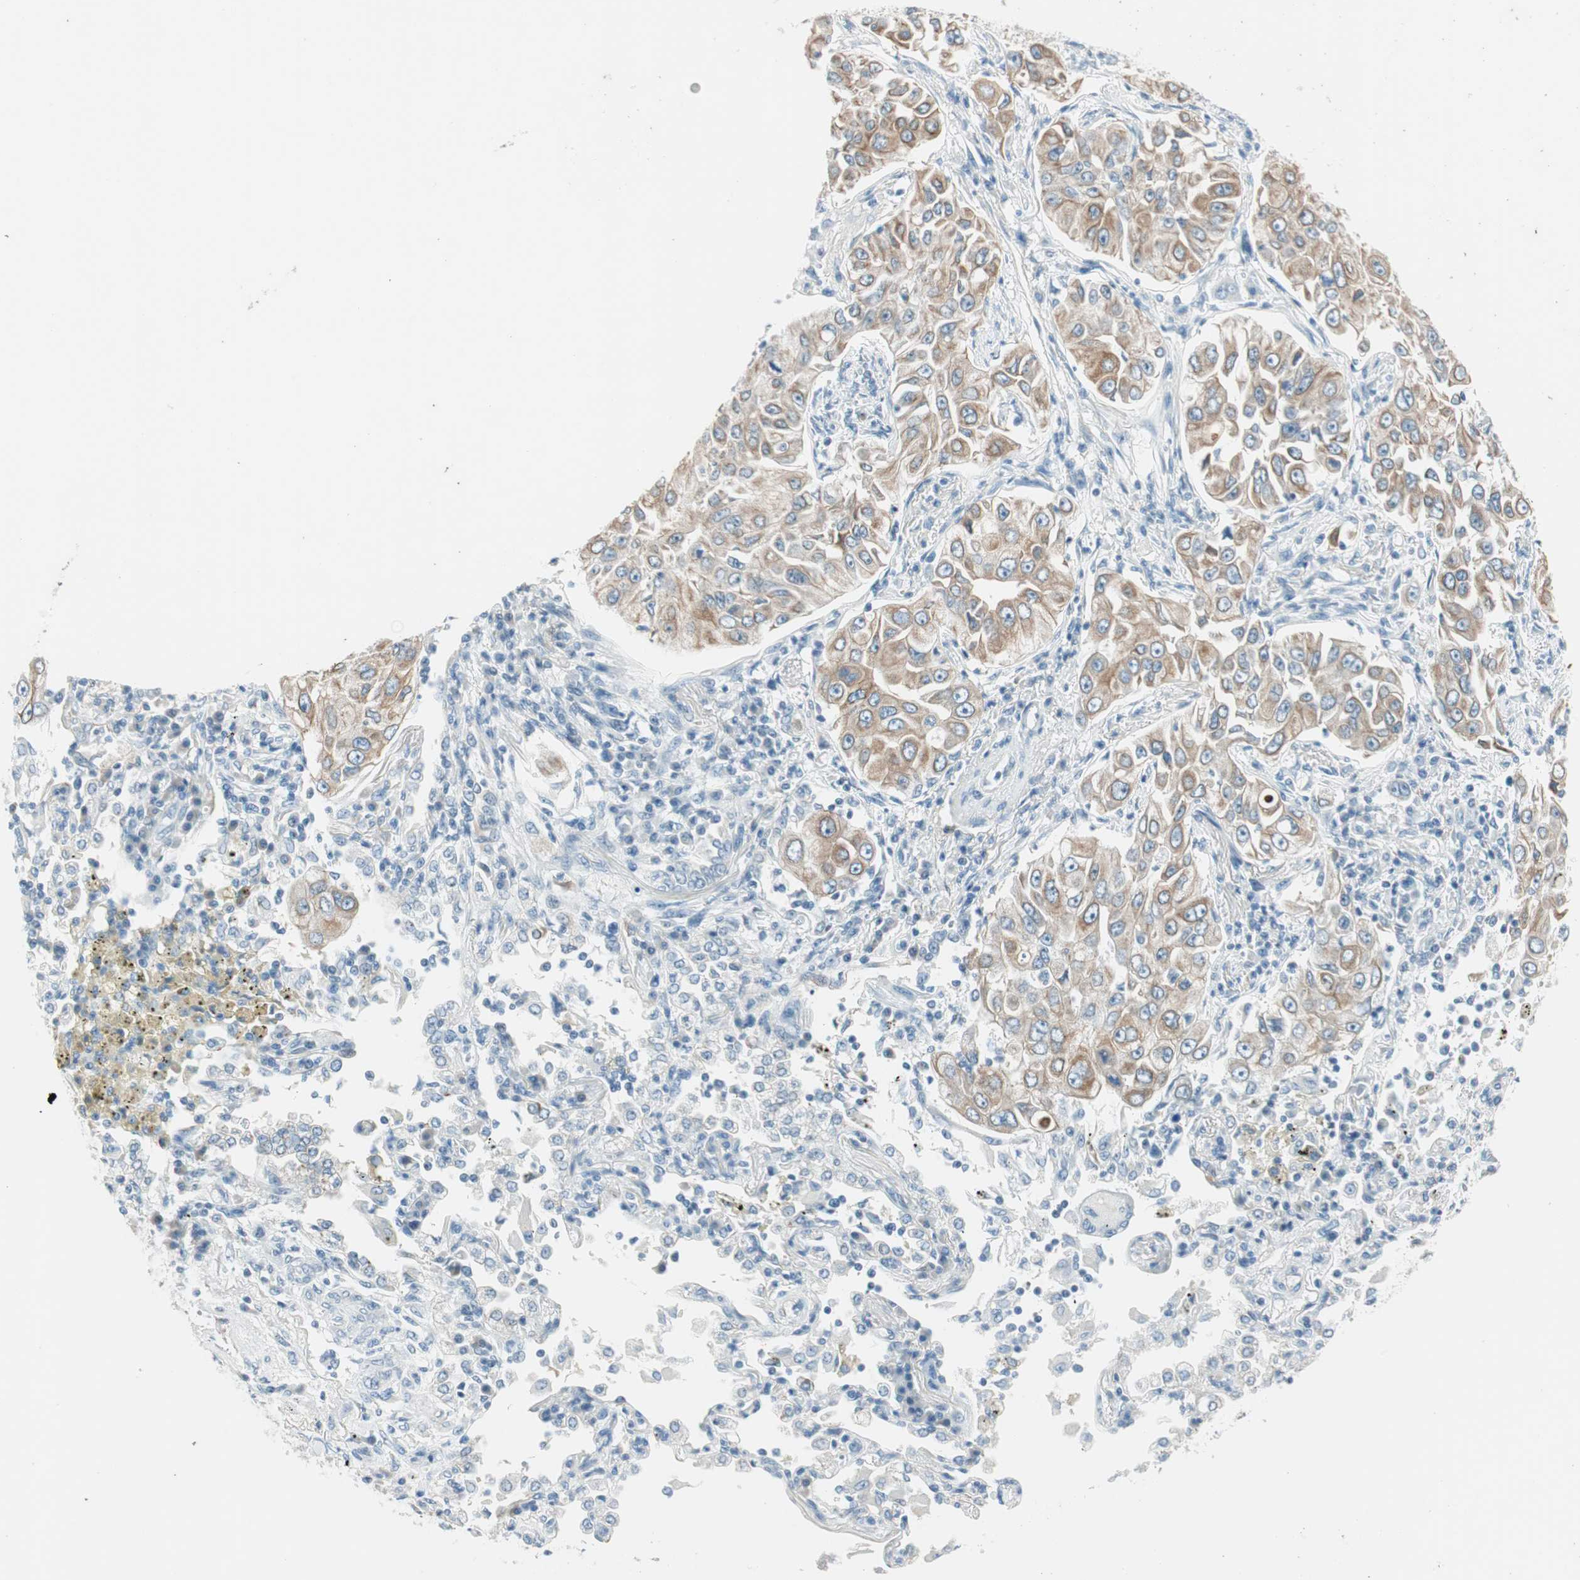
{"staining": {"intensity": "moderate", "quantity": ">75%", "location": "cytoplasmic/membranous"}, "tissue": "lung cancer", "cell_type": "Tumor cells", "image_type": "cancer", "snomed": [{"axis": "morphology", "description": "Adenocarcinoma, NOS"}, {"axis": "topography", "description": "Lung"}], "caption": "This histopathology image reveals immunohistochemistry (IHC) staining of human lung adenocarcinoma, with medium moderate cytoplasmic/membranous expression in about >75% of tumor cells.", "gene": "GNAO1", "patient": {"sex": "male", "age": 84}}